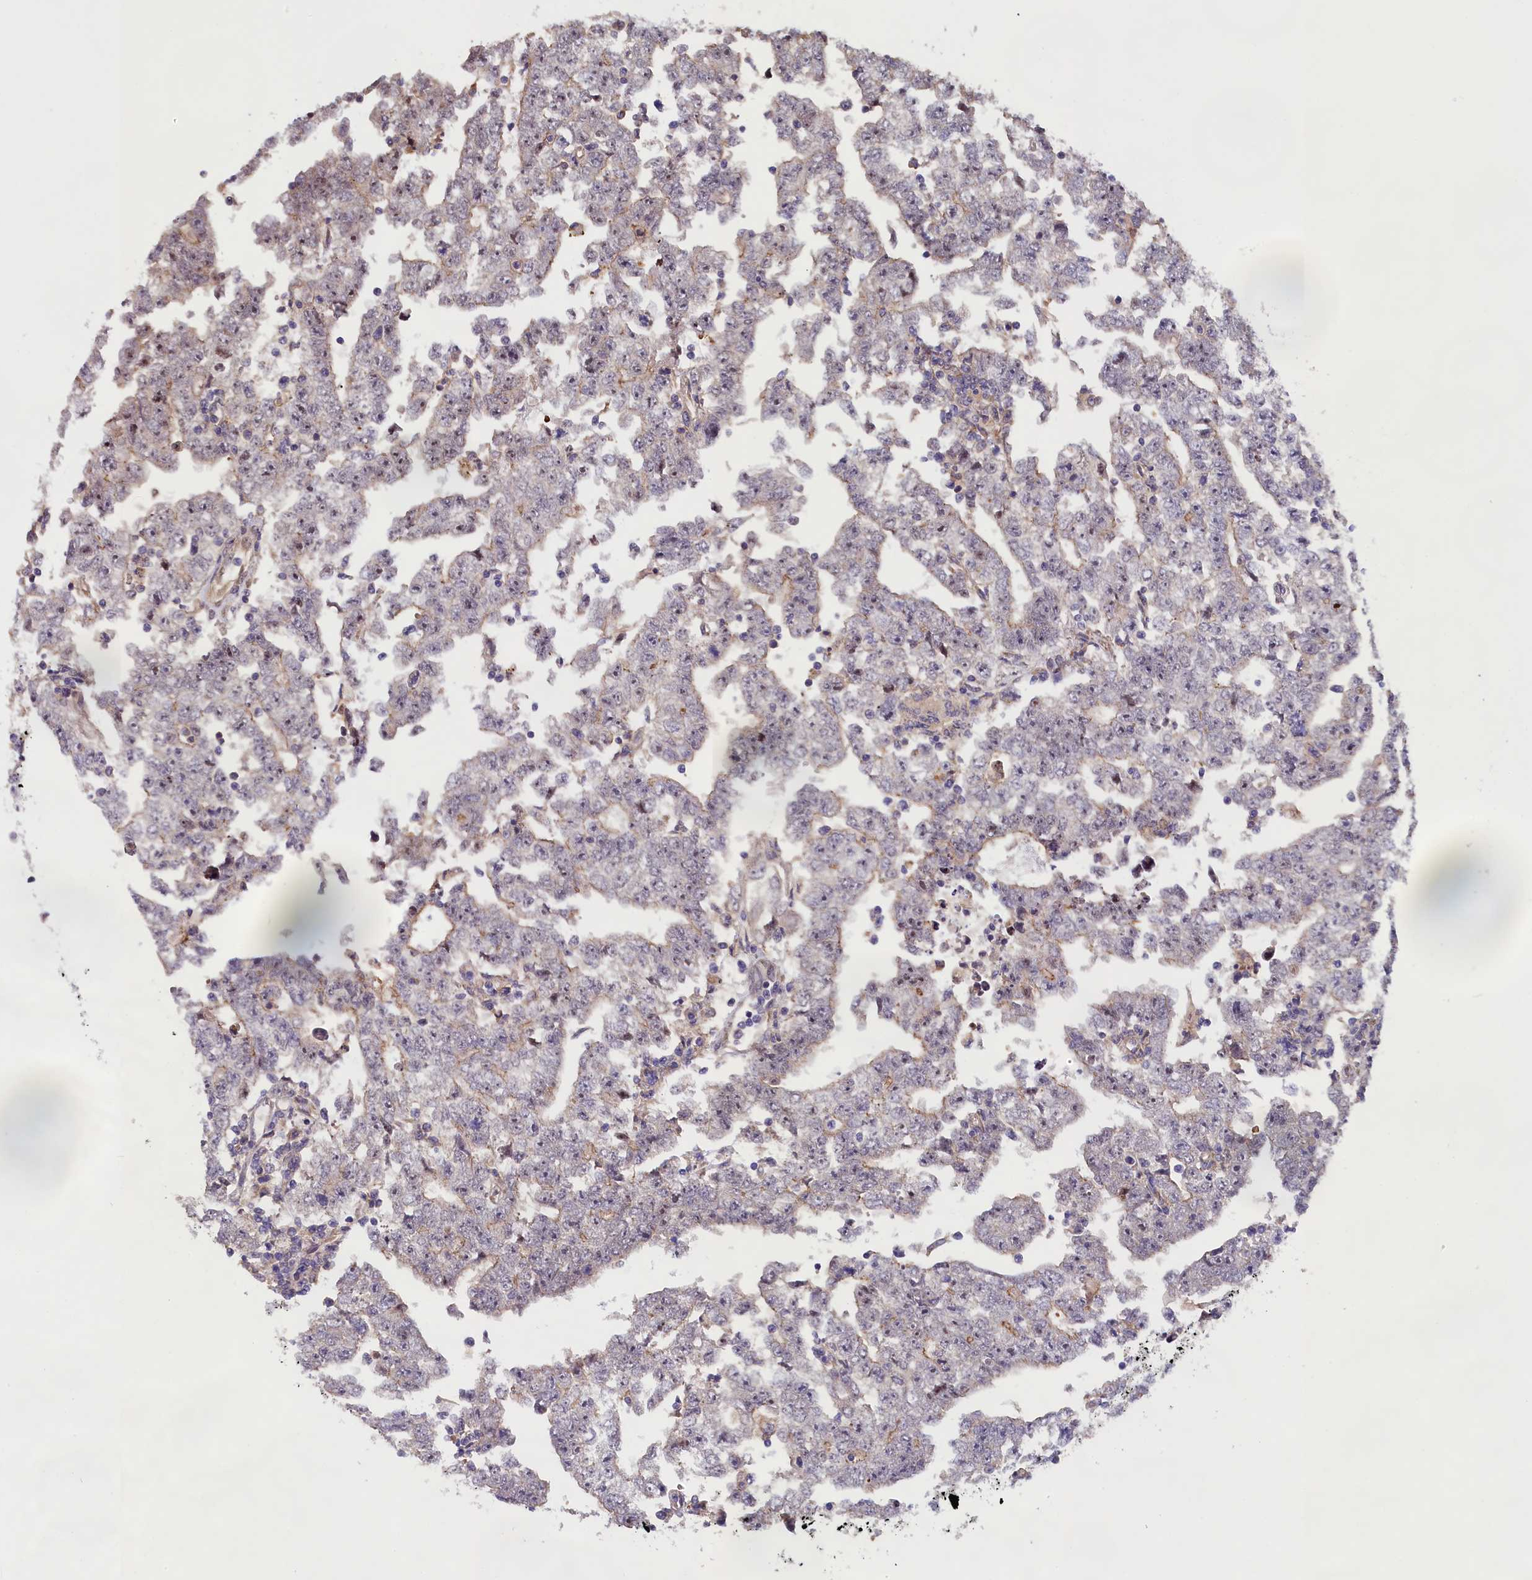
{"staining": {"intensity": "weak", "quantity": "<25%", "location": "cytoplasmic/membranous"}, "tissue": "testis cancer", "cell_type": "Tumor cells", "image_type": "cancer", "snomed": [{"axis": "morphology", "description": "Carcinoma, Embryonal, NOS"}, {"axis": "topography", "description": "Testis"}], "caption": "IHC photomicrograph of neoplastic tissue: testis cancer (embryonal carcinoma) stained with DAB (3,3'-diaminobenzidine) displays no significant protein positivity in tumor cells.", "gene": "CCDC9B", "patient": {"sex": "male", "age": 25}}